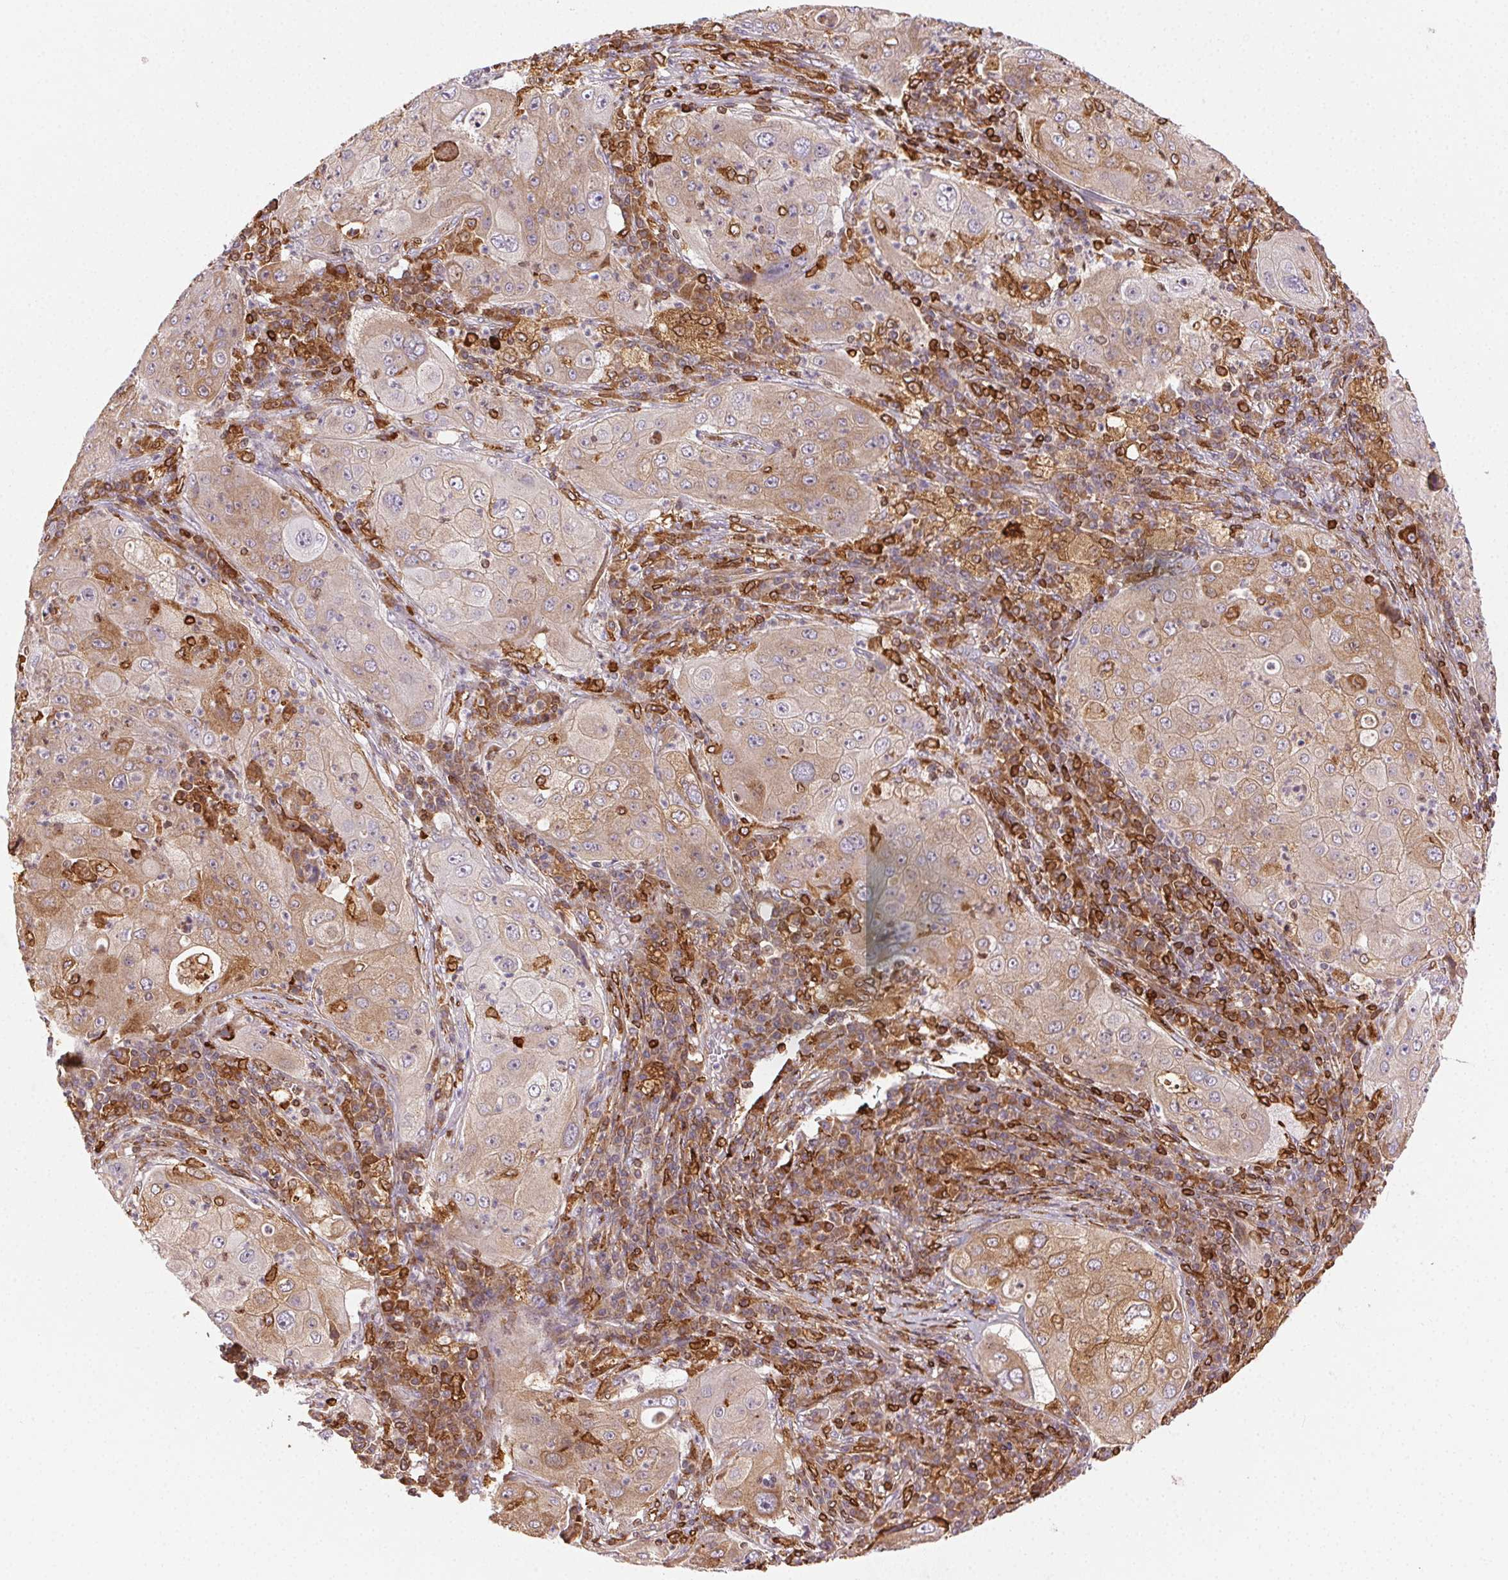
{"staining": {"intensity": "weak", "quantity": "25%-75%", "location": "cytoplasmic/membranous"}, "tissue": "lung cancer", "cell_type": "Tumor cells", "image_type": "cancer", "snomed": [{"axis": "morphology", "description": "Squamous cell carcinoma, NOS"}, {"axis": "topography", "description": "Lung"}], "caption": "Brown immunohistochemical staining in lung cancer exhibits weak cytoplasmic/membranous positivity in approximately 25%-75% of tumor cells.", "gene": "RNASET2", "patient": {"sex": "female", "age": 59}}